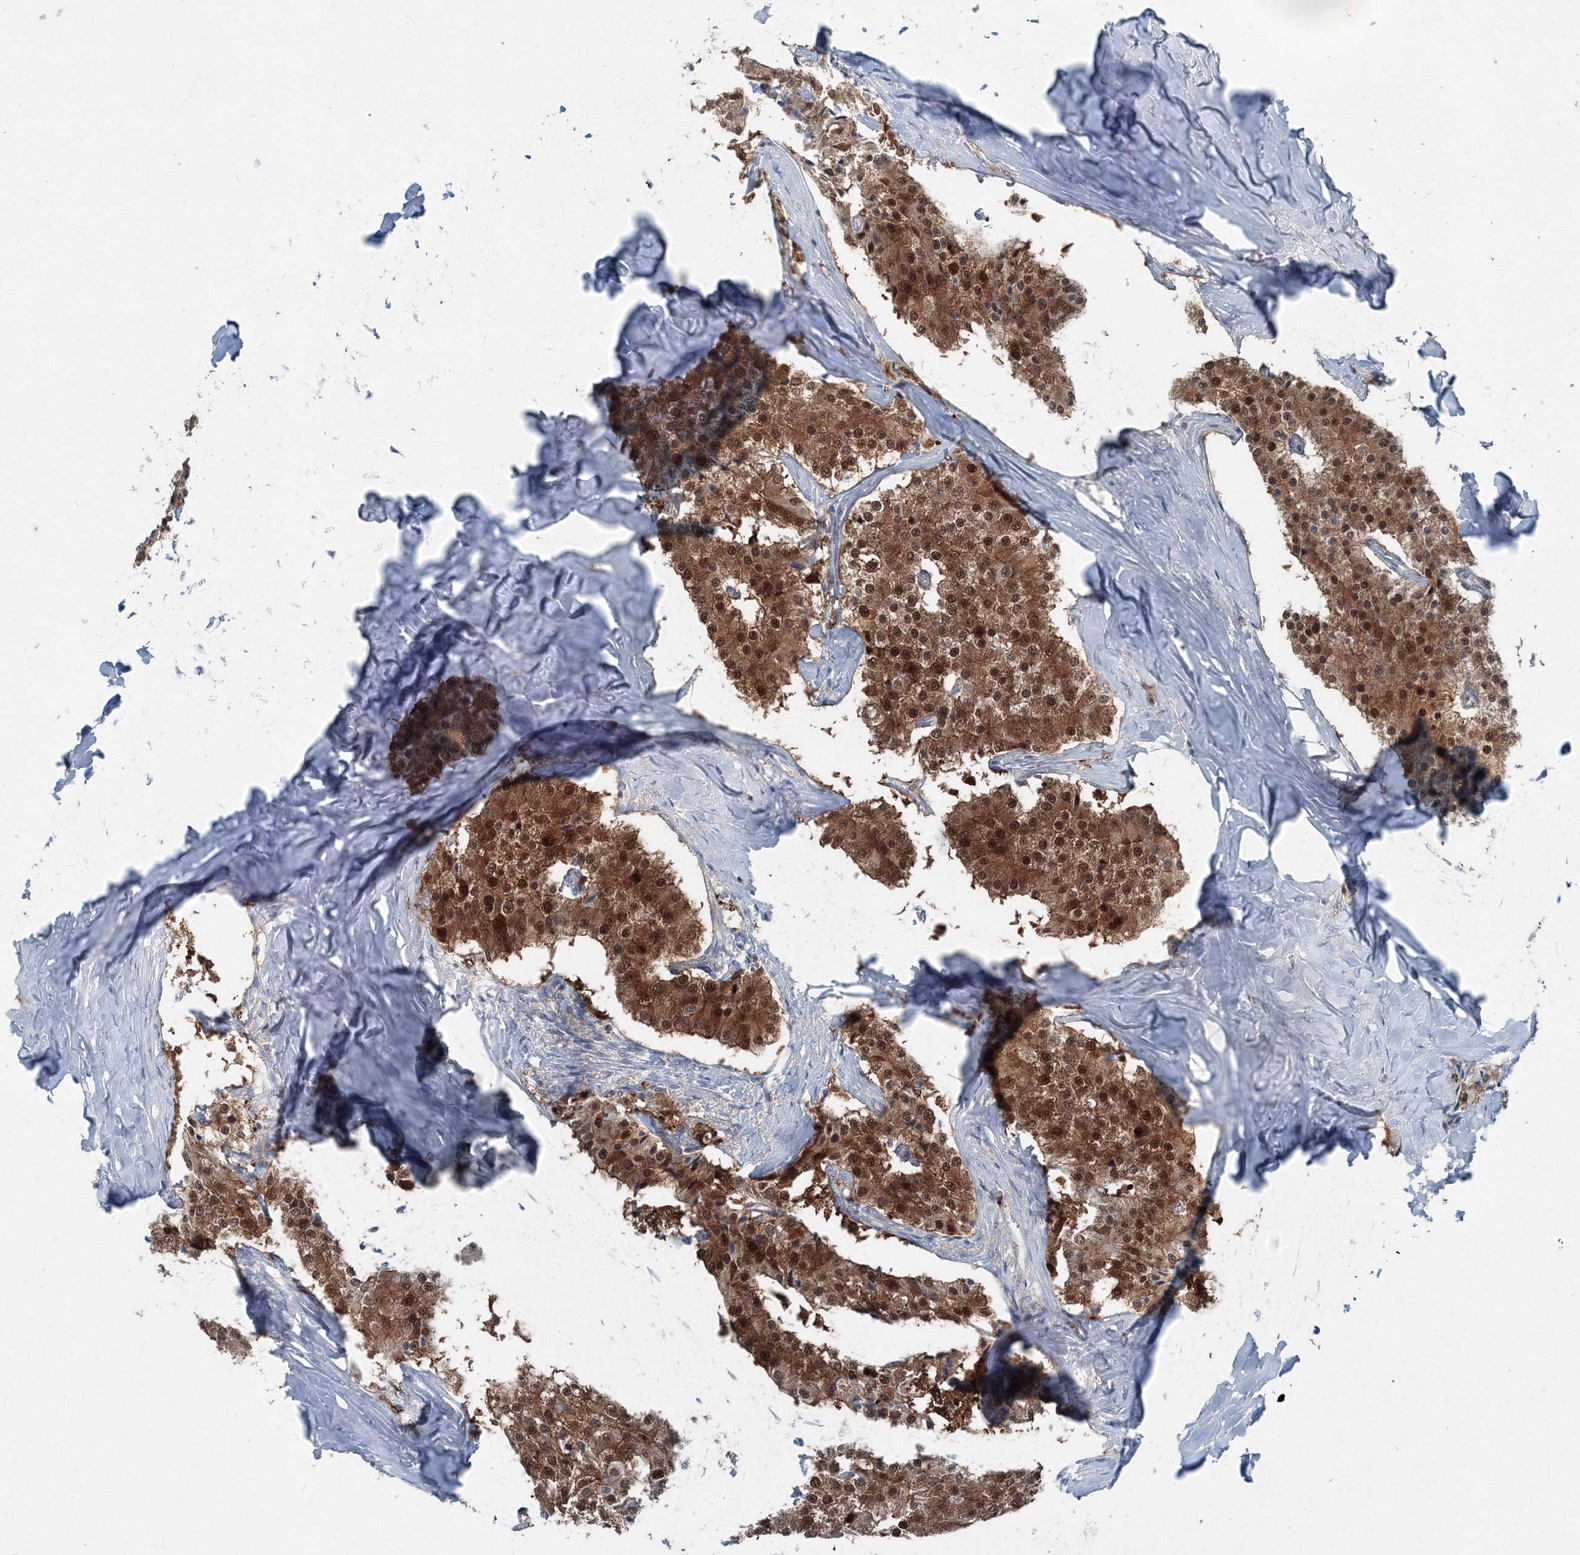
{"staining": {"intensity": "strong", "quantity": ">75%", "location": "cytoplasmic/membranous,nuclear"}, "tissue": "carcinoid", "cell_type": "Tumor cells", "image_type": "cancer", "snomed": [{"axis": "morphology", "description": "Carcinoid, malignant, NOS"}, {"axis": "topography", "description": "Colon"}], "caption": "Malignant carcinoid stained for a protein displays strong cytoplasmic/membranous and nuclear positivity in tumor cells. Immunohistochemistry stains the protein in brown and the nuclei are stained blue.", "gene": "TPRKB", "patient": {"sex": "female", "age": 52}}